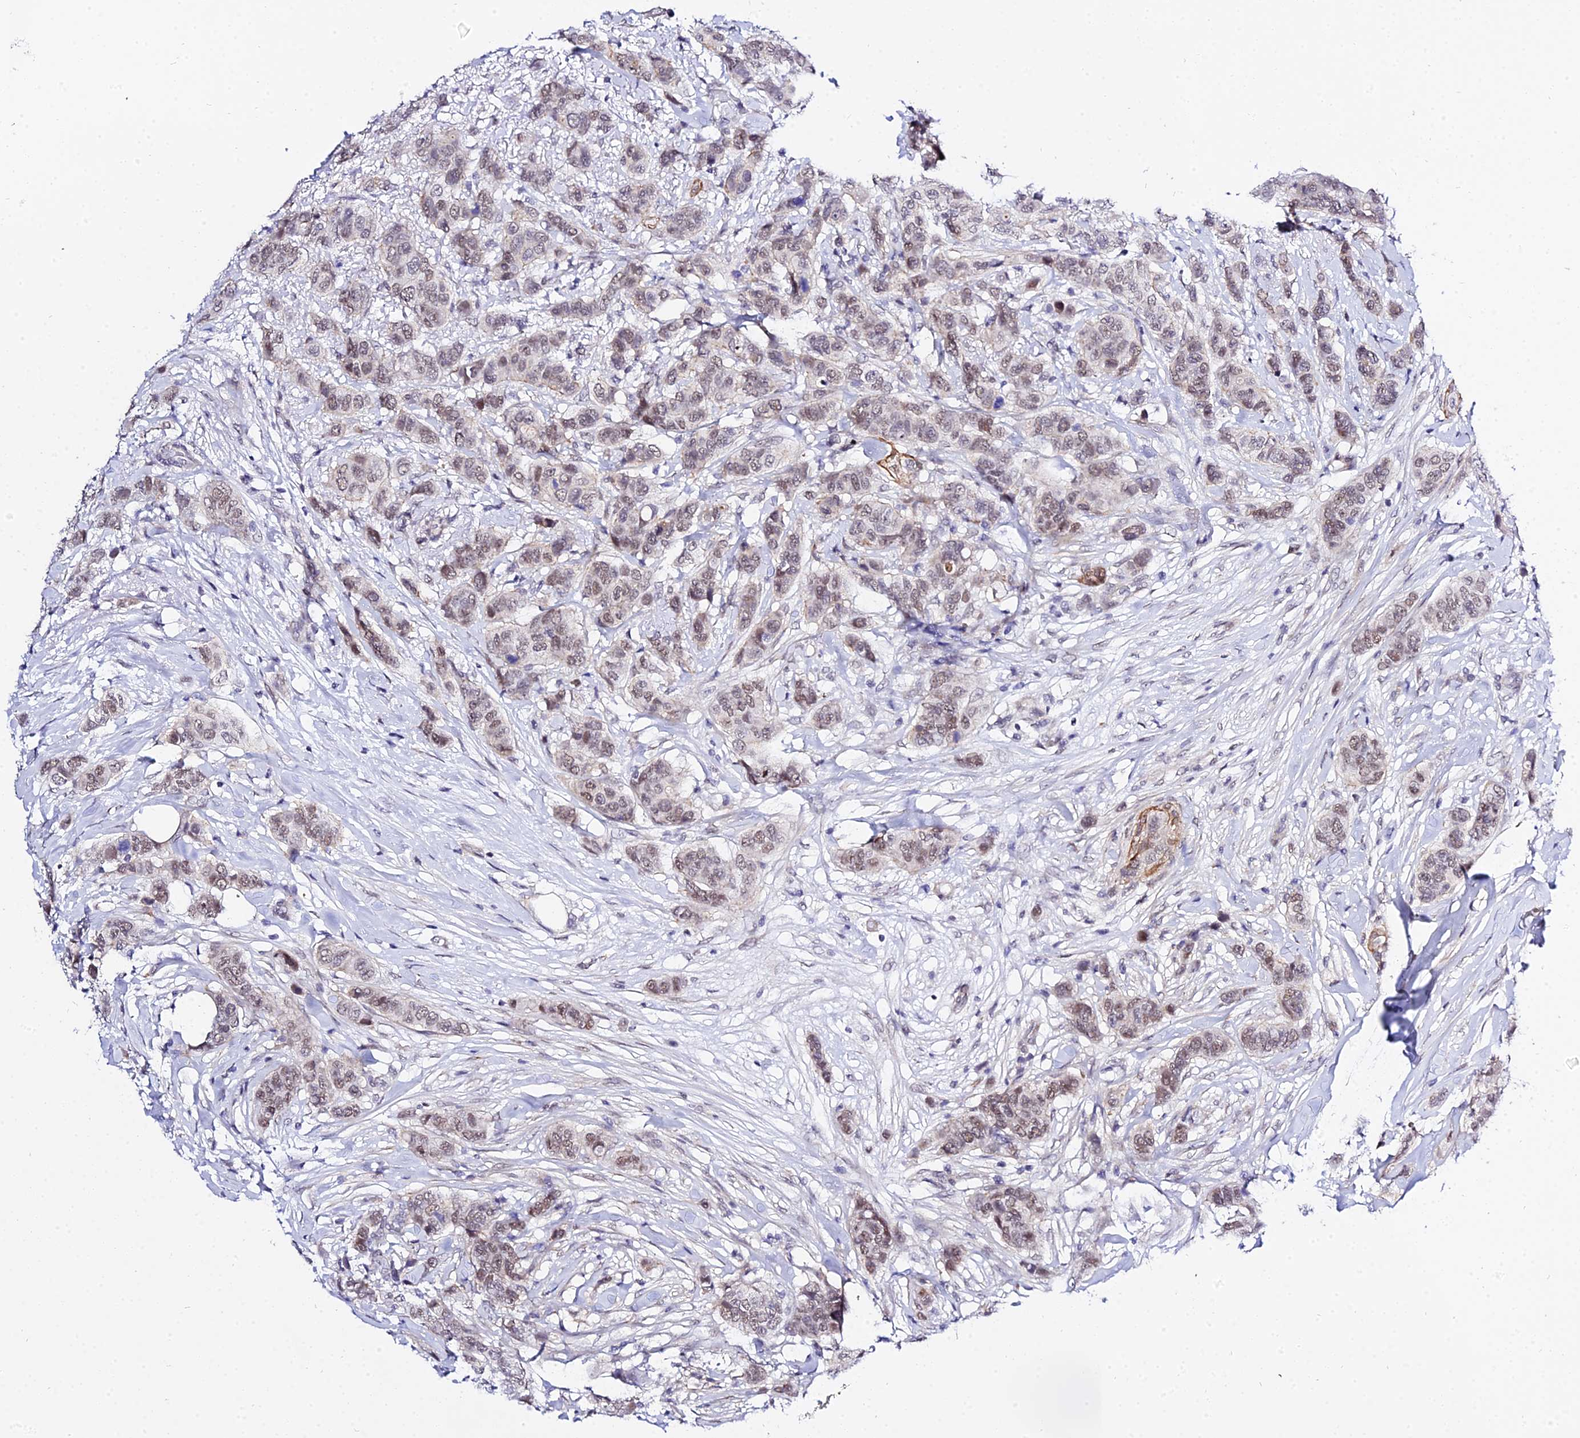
{"staining": {"intensity": "moderate", "quantity": "25%-75%", "location": "nuclear"}, "tissue": "breast cancer", "cell_type": "Tumor cells", "image_type": "cancer", "snomed": [{"axis": "morphology", "description": "Lobular carcinoma"}, {"axis": "topography", "description": "Breast"}], "caption": "A high-resolution image shows immunohistochemistry staining of breast lobular carcinoma, which shows moderate nuclear expression in approximately 25%-75% of tumor cells.", "gene": "ZNF628", "patient": {"sex": "female", "age": 51}}